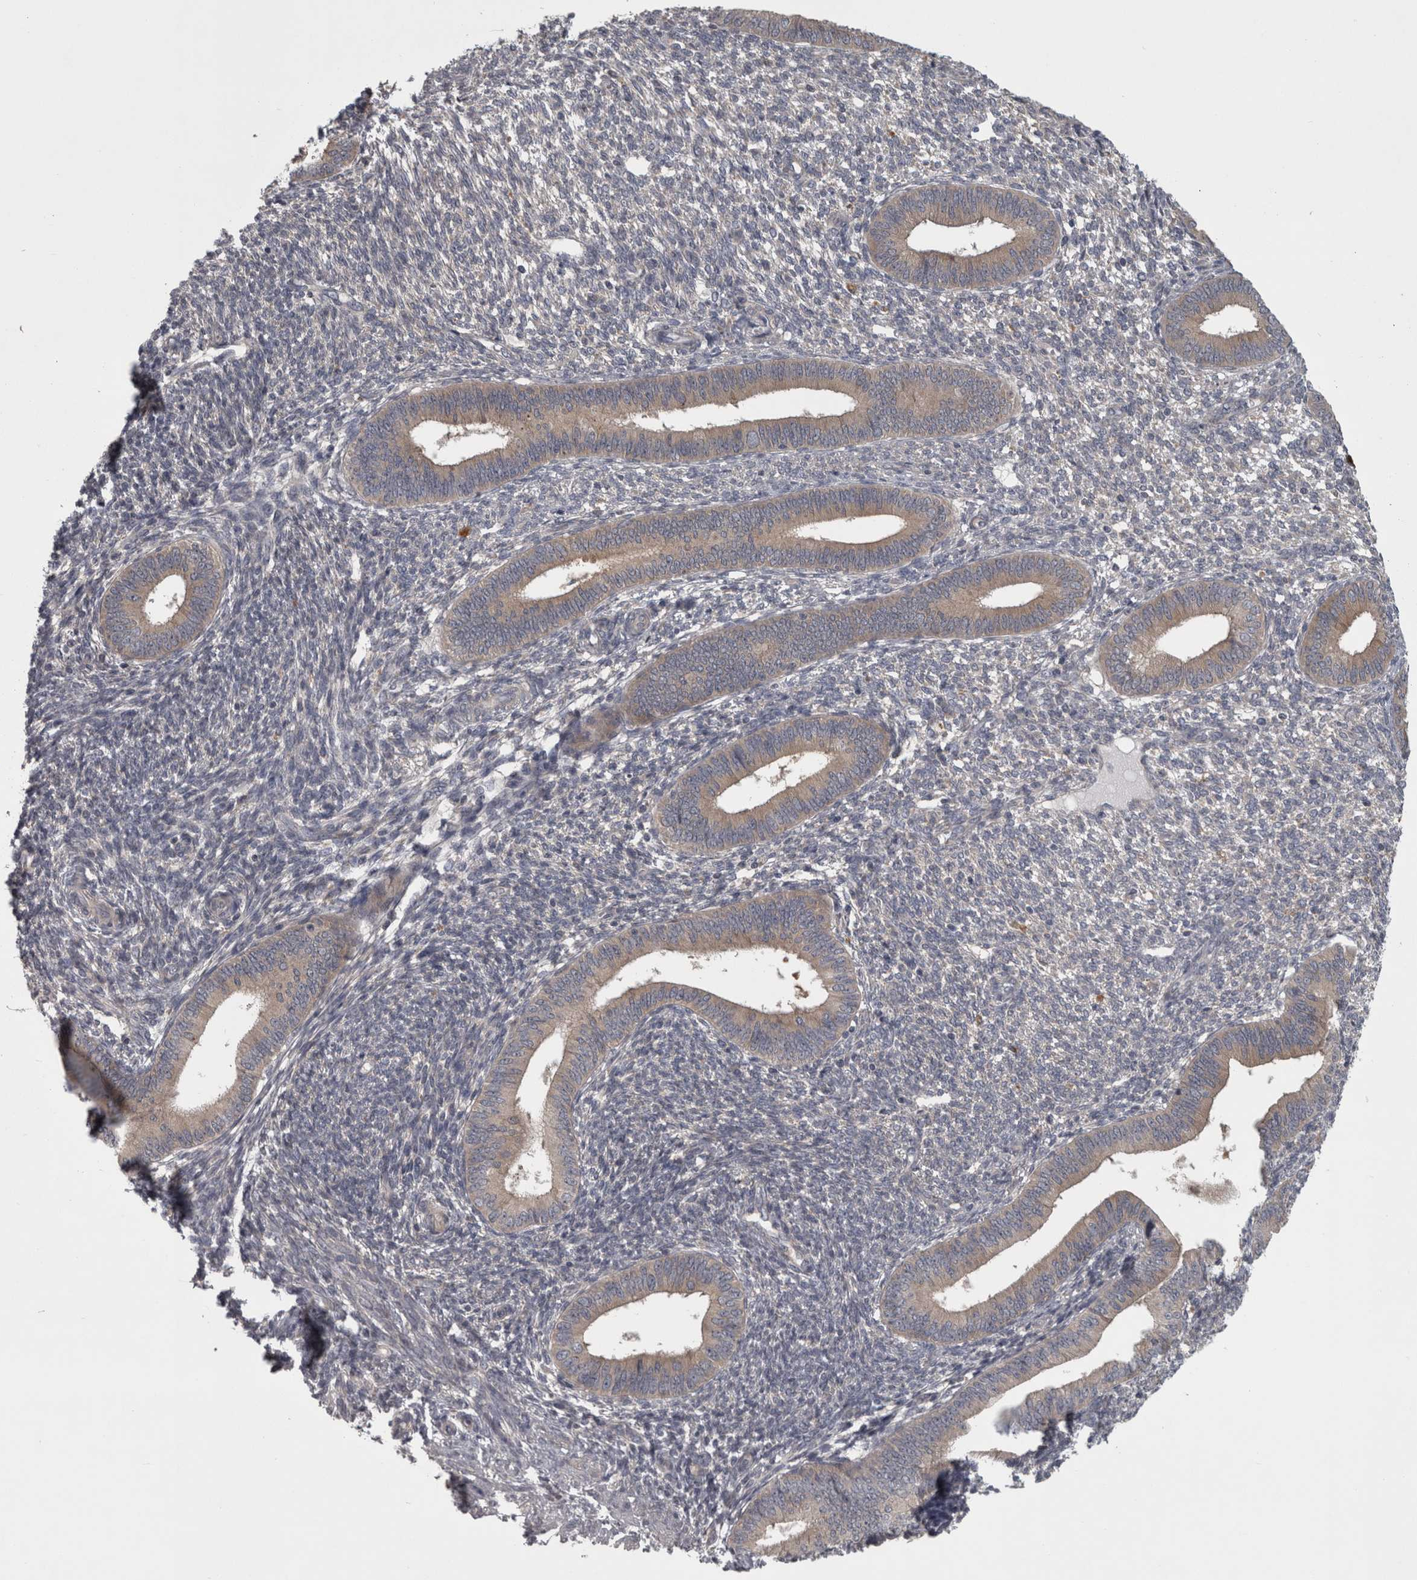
{"staining": {"intensity": "negative", "quantity": "none", "location": "none"}, "tissue": "endometrium", "cell_type": "Cells in endometrial stroma", "image_type": "normal", "snomed": [{"axis": "morphology", "description": "Normal tissue, NOS"}, {"axis": "topography", "description": "Endometrium"}], "caption": "This is an IHC image of benign human endometrium. There is no positivity in cells in endometrial stroma.", "gene": "PRKCI", "patient": {"sex": "female", "age": 46}}